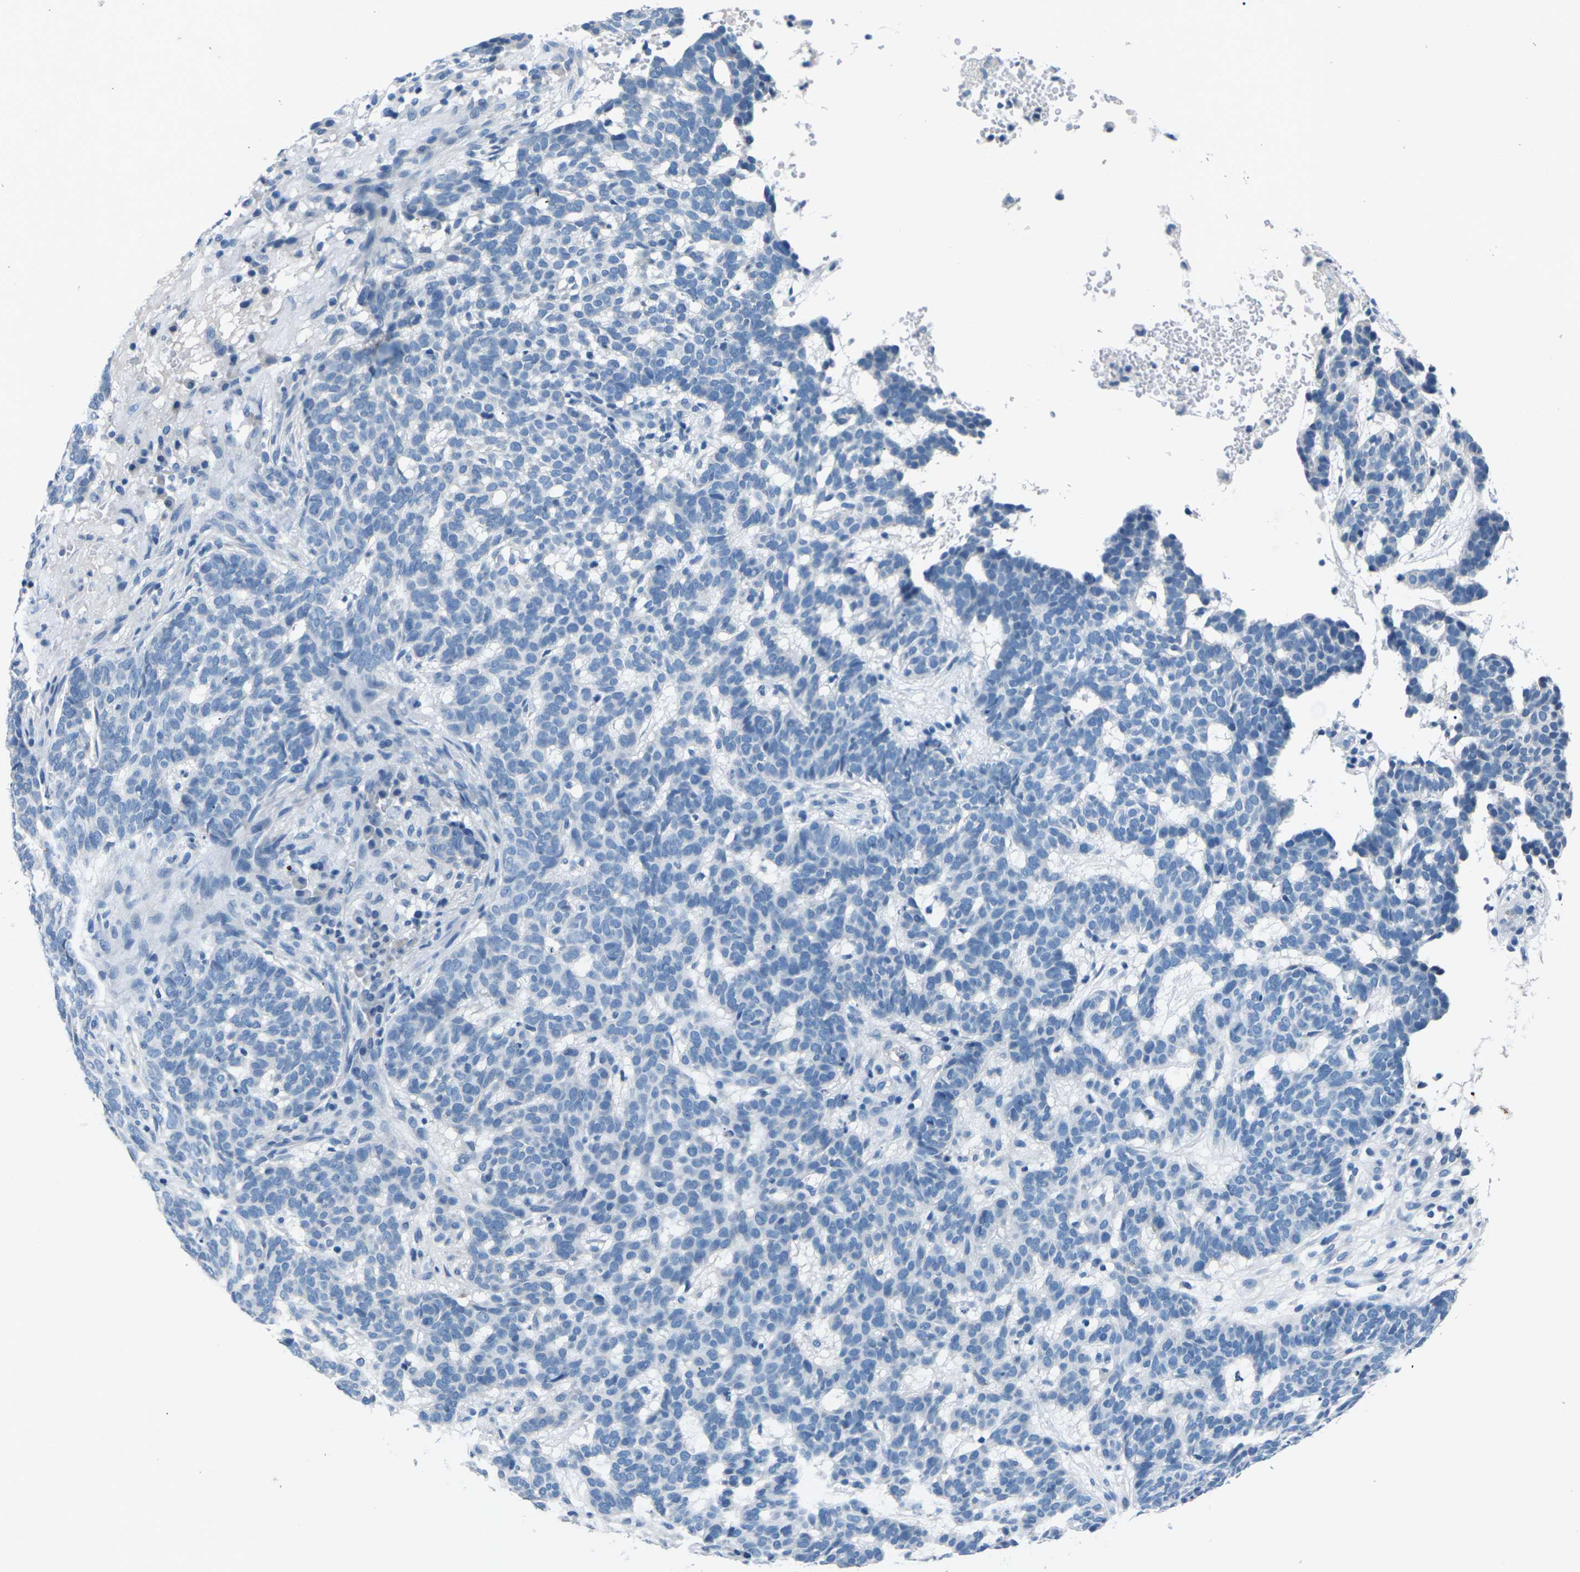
{"staining": {"intensity": "negative", "quantity": "none", "location": "none"}, "tissue": "skin cancer", "cell_type": "Tumor cells", "image_type": "cancer", "snomed": [{"axis": "morphology", "description": "Basal cell carcinoma"}, {"axis": "topography", "description": "Skin"}], "caption": "Protein analysis of basal cell carcinoma (skin) shows no significant positivity in tumor cells.", "gene": "UMOD", "patient": {"sex": "male", "age": 85}}